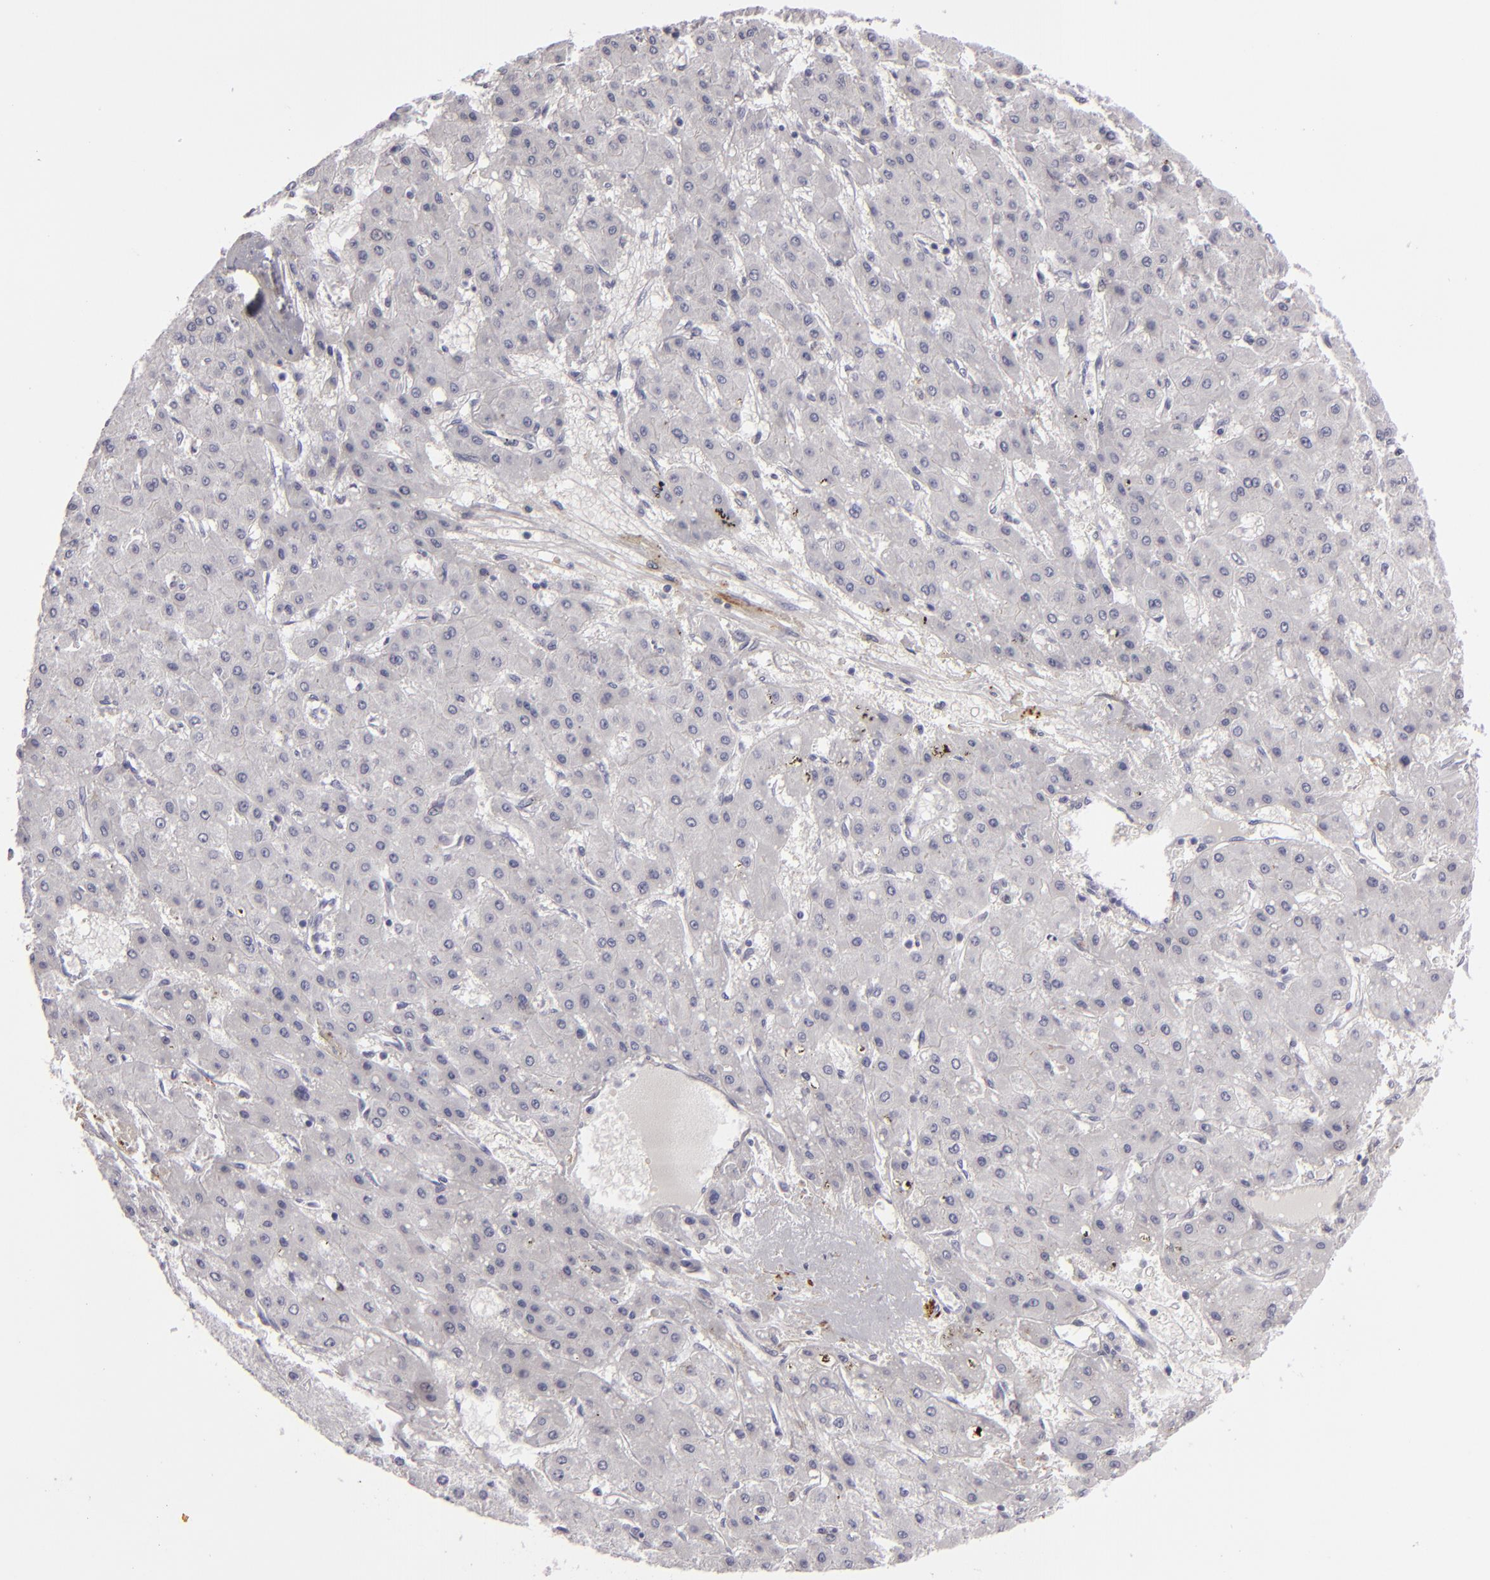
{"staining": {"intensity": "negative", "quantity": "none", "location": "none"}, "tissue": "liver cancer", "cell_type": "Tumor cells", "image_type": "cancer", "snomed": [{"axis": "morphology", "description": "Carcinoma, Hepatocellular, NOS"}, {"axis": "topography", "description": "Liver"}], "caption": "The histopathology image demonstrates no staining of tumor cells in hepatocellular carcinoma (liver).", "gene": "C9", "patient": {"sex": "female", "age": 52}}